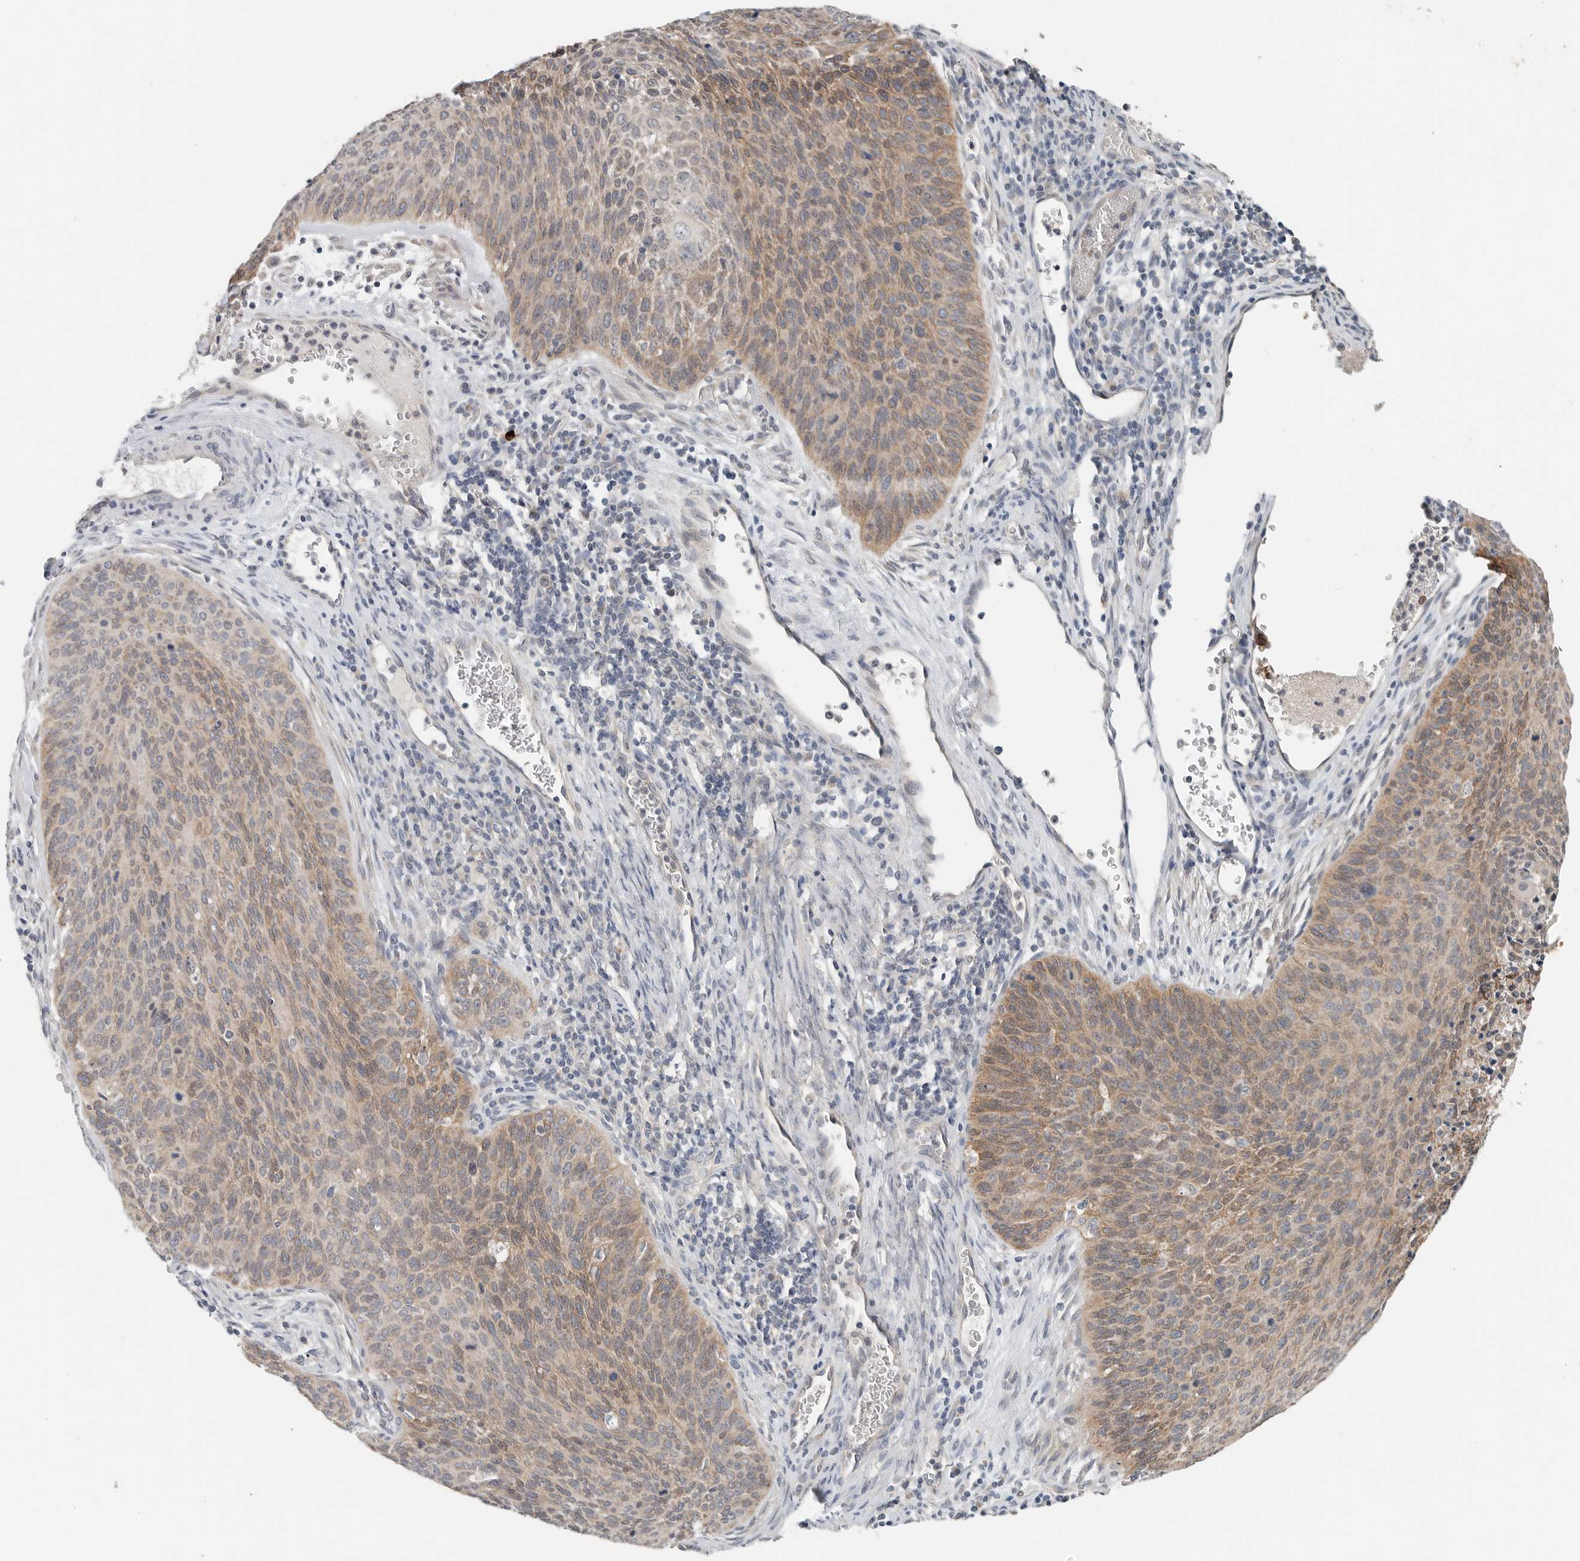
{"staining": {"intensity": "moderate", "quantity": "25%-75%", "location": "cytoplasmic/membranous"}, "tissue": "cervical cancer", "cell_type": "Tumor cells", "image_type": "cancer", "snomed": [{"axis": "morphology", "description": "Squamous cell carcinoma, NOS"}, {"axis": "topography", "description": "Cervix"}], "caption": "Human cervical cancer stained for a protein (brown) demonstrates moderate cytoplasmic/membranous positive staining in approximately 25%-75% of tumor cells.", "gene": "FCRLB", "patient": {"sex": "female", "age": 55}}